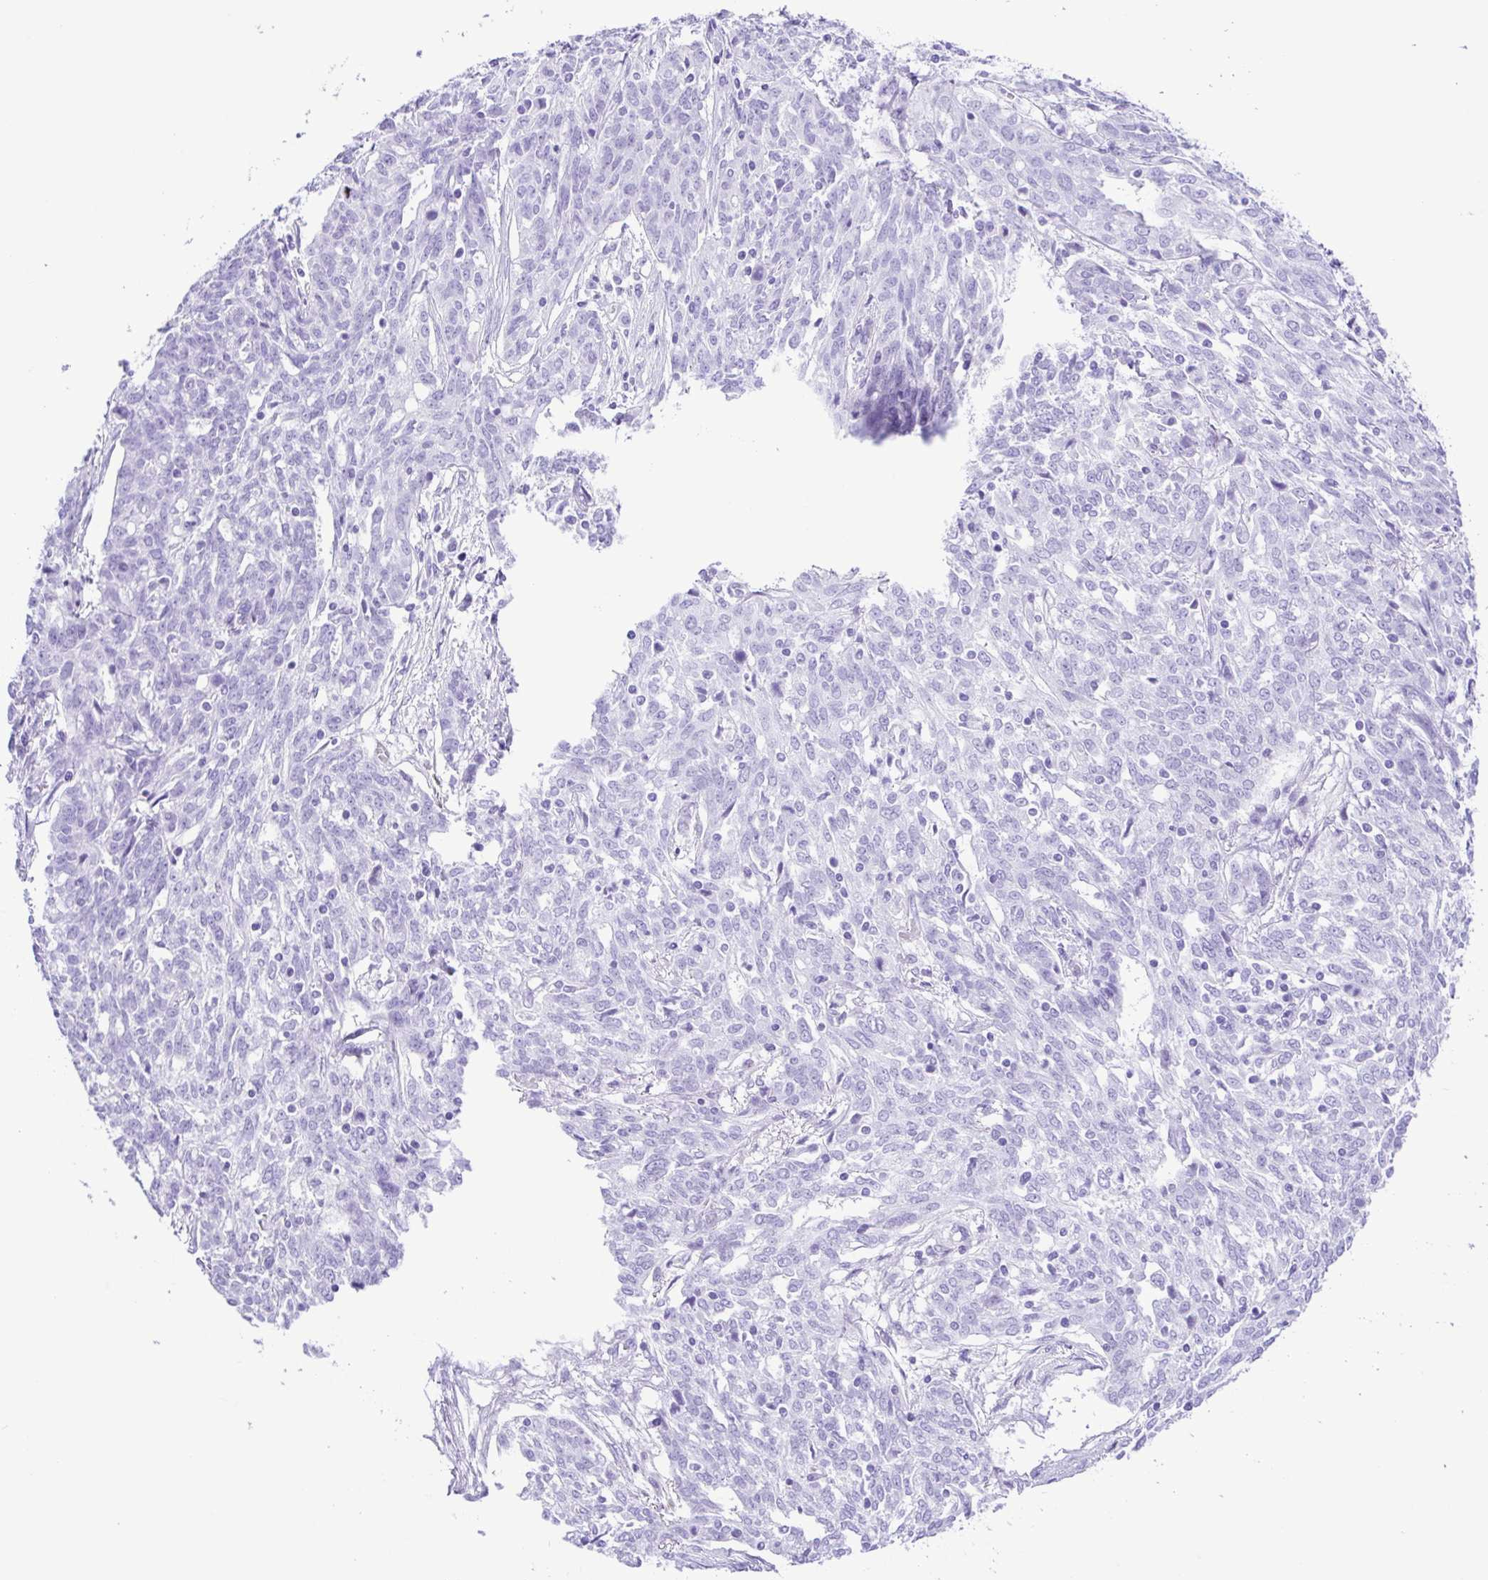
{"staining": {"intensity": "negative", "quantity": "none", "location": "none"}, "tissue": "ovarian cancer", "cell_type": "Tumor cells", "image_type": "cancer", "snomed": [{"axis": "morphology", "description": "Cystadenocarcinoma, serous, NOS"}, {"axis": "topography", "description": "Ovary"}], "caption": "Micrograph shows no significant protein expression in tumor cells of ovarian cancer.", "gene": "ERP27", "patient": {"sex": "female", "age": 67}}